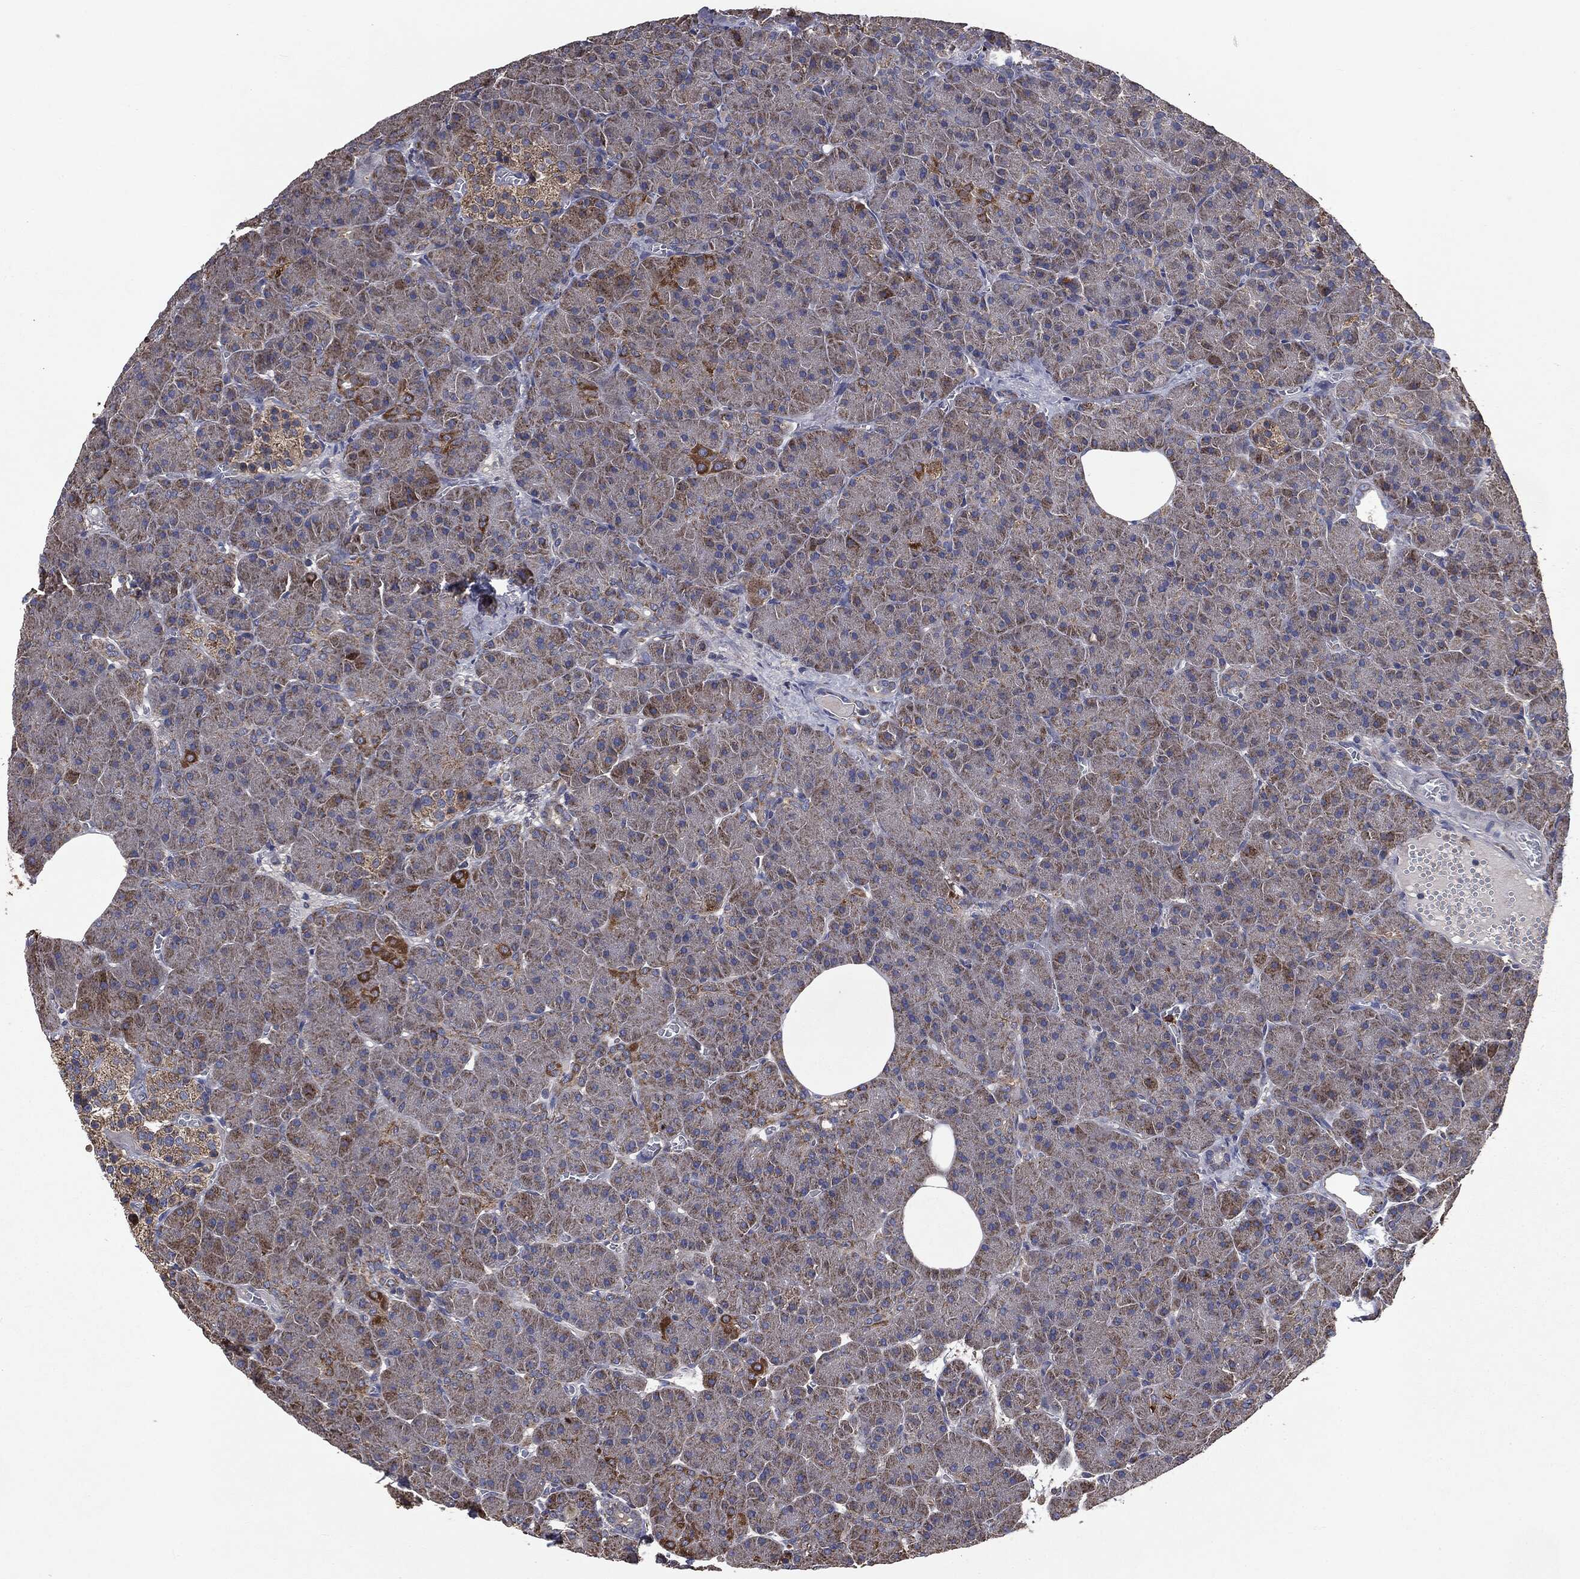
{"staining": {"intensity": "moderate", "quantity": "<25%", "location": "cytoplasmic/membranous"}, "tissue": "pancreas", "cell_type": "Exocrine glandular cells", "image_type": "normal", "snomed": [{"axis": "morphology", "description": "Normal tissue, NOS"}, {"axis": "topography", "description": "Pancreas"}], "caption": "The micrograph demonstrates immunohistochemical staining of normal pancreas. There is moderate cytoplasmic/membranous staining is present in about <25% of exocrine glandular cells.", "gene": "MAPK6", "patient": {"sex": "male", "age": 61}}